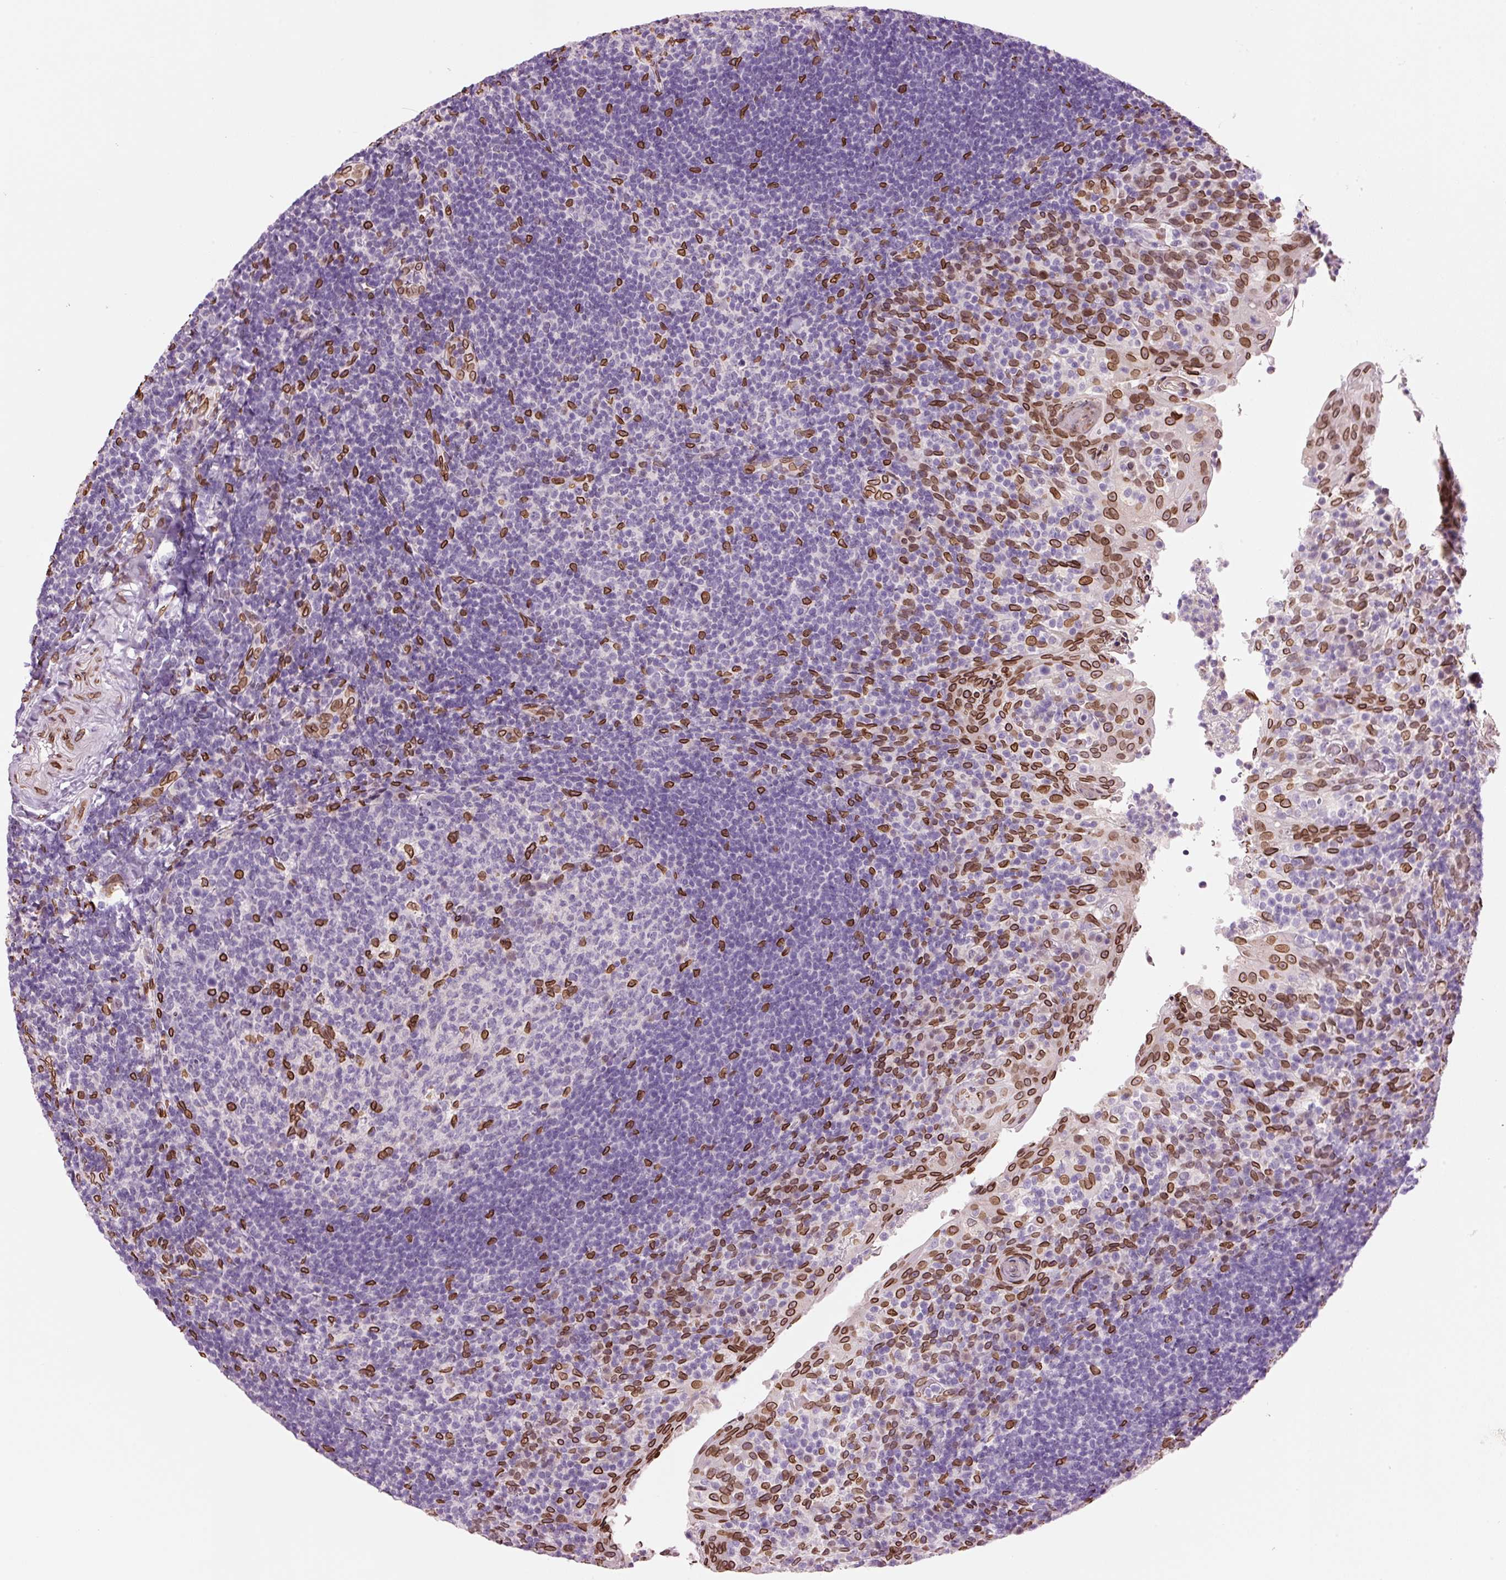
{"staining": {"intensity": "strong", "quantity": "<25%", "location": "cytoplasmic/membranous,nuclear"}, "tissue": "tonsil", "cell_type": "Germinal center cells", "image_type": "normal", "snomed": [{"axis": "morphology", "description": "Normal tissue, NOS"}, {"axis": "topography", "description": "Tonsil"}], "caption": "Immunohistochemistry (IHC) micrograph of unremarkable tonsil stained for a protein (brown), which demonstrates medium levels of strong cytoplasmic/membranous,nuclear staining in approximately <25% of germinal center cells.", "gene": "ZNF224", "patient": {"sex": "female", "age": 10}}